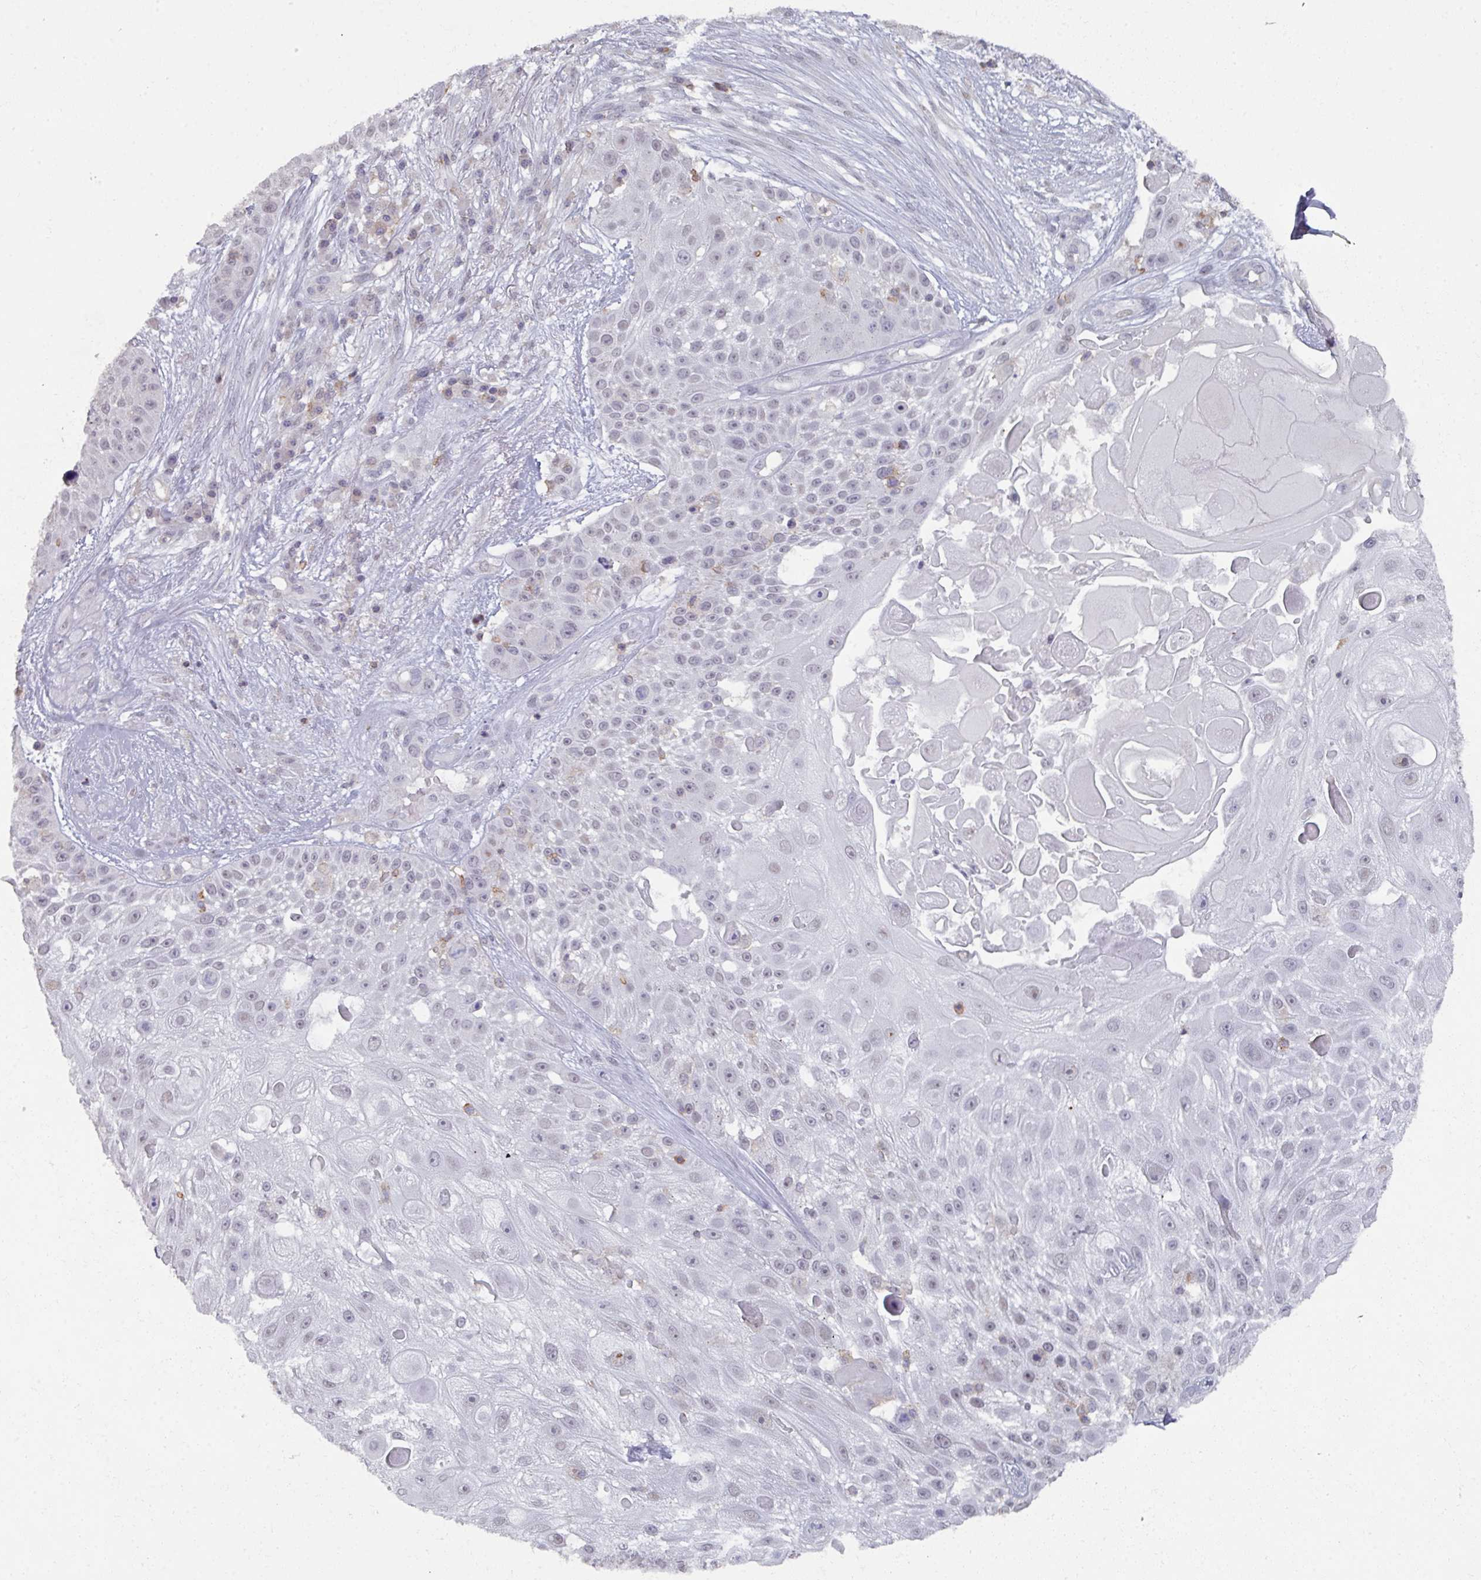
{"staining": {"intensity": "negative", "quantity": "none", "location": "none"}, "tissue": "skin cancer", "cell_type": "Tumor cells", "image_type": "cancer", "snomed": [{"axis": "morphology", "description": "Squamous cell carcinoma, NOS"}, {"axis": "topography", "description": "Skin"}], "caption": "This is an IHC micrograph of human skin cancer (squamous cell carcinoma). There is no staining in tumor cells.", "gene": "RASAL3", "patient": {"sex": "female", "age": 86}}